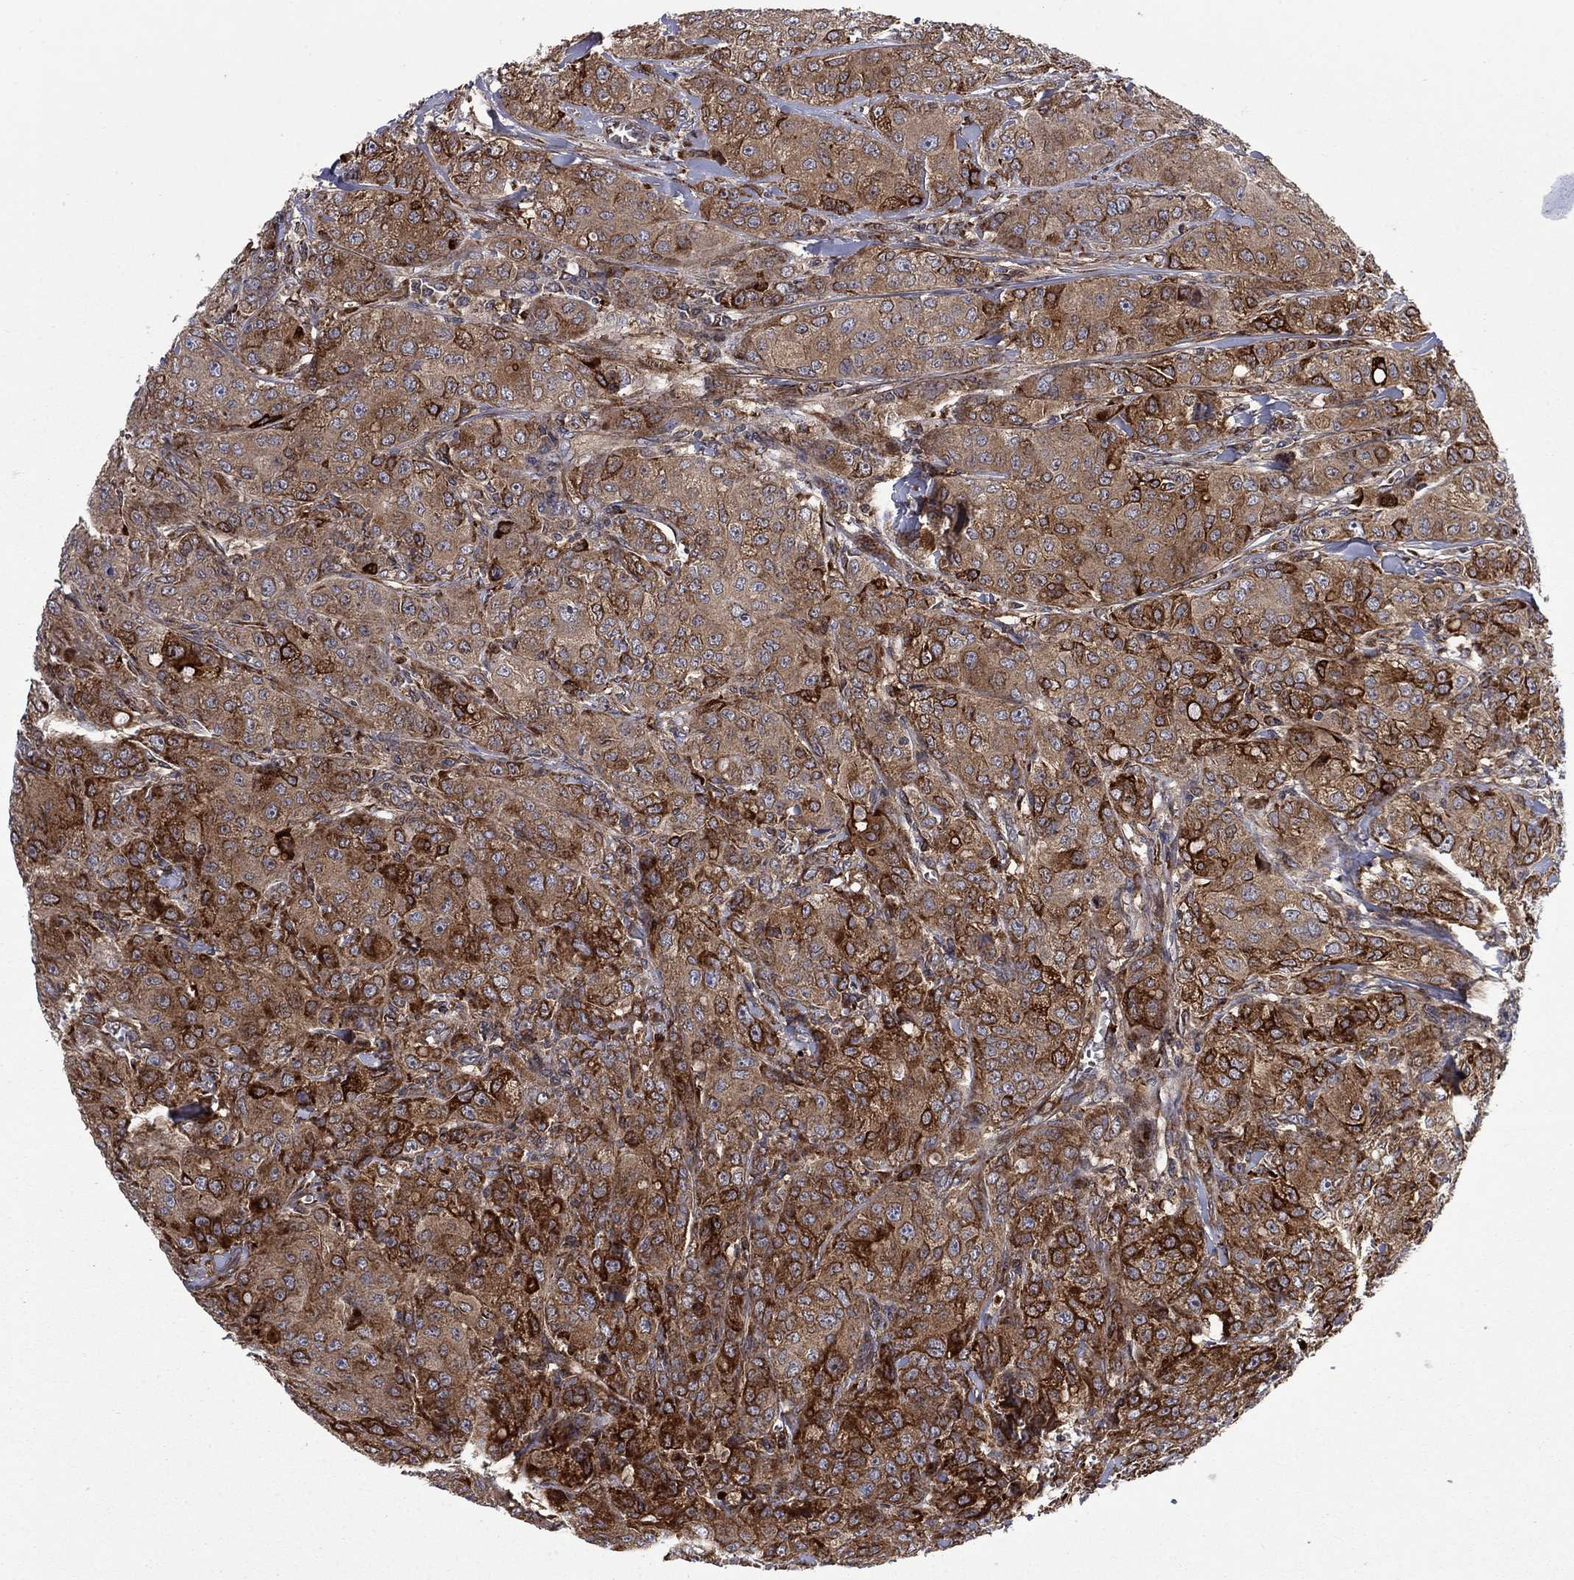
{"staining": {"intensity": "strong", "quantity": "25%-75%", "location": "cytoplasmic/membranous"}, "tissue": "breast cancer", "cell_type": "Tumor cells", "image_type": "cancer", "snomed": [{"axis": "morphology", "description": "Duct carcinoma"}, {"axis": "topography", "description": "Breast"}], "caption": "This is a micrograph of IHC staining of breast invasive ductal carcinoma, which shows strong staining in the cytoplasmic/membranous of tumor cells.", "gene": "HDAC4", "patient": {"sex": "female", "age": 43}}